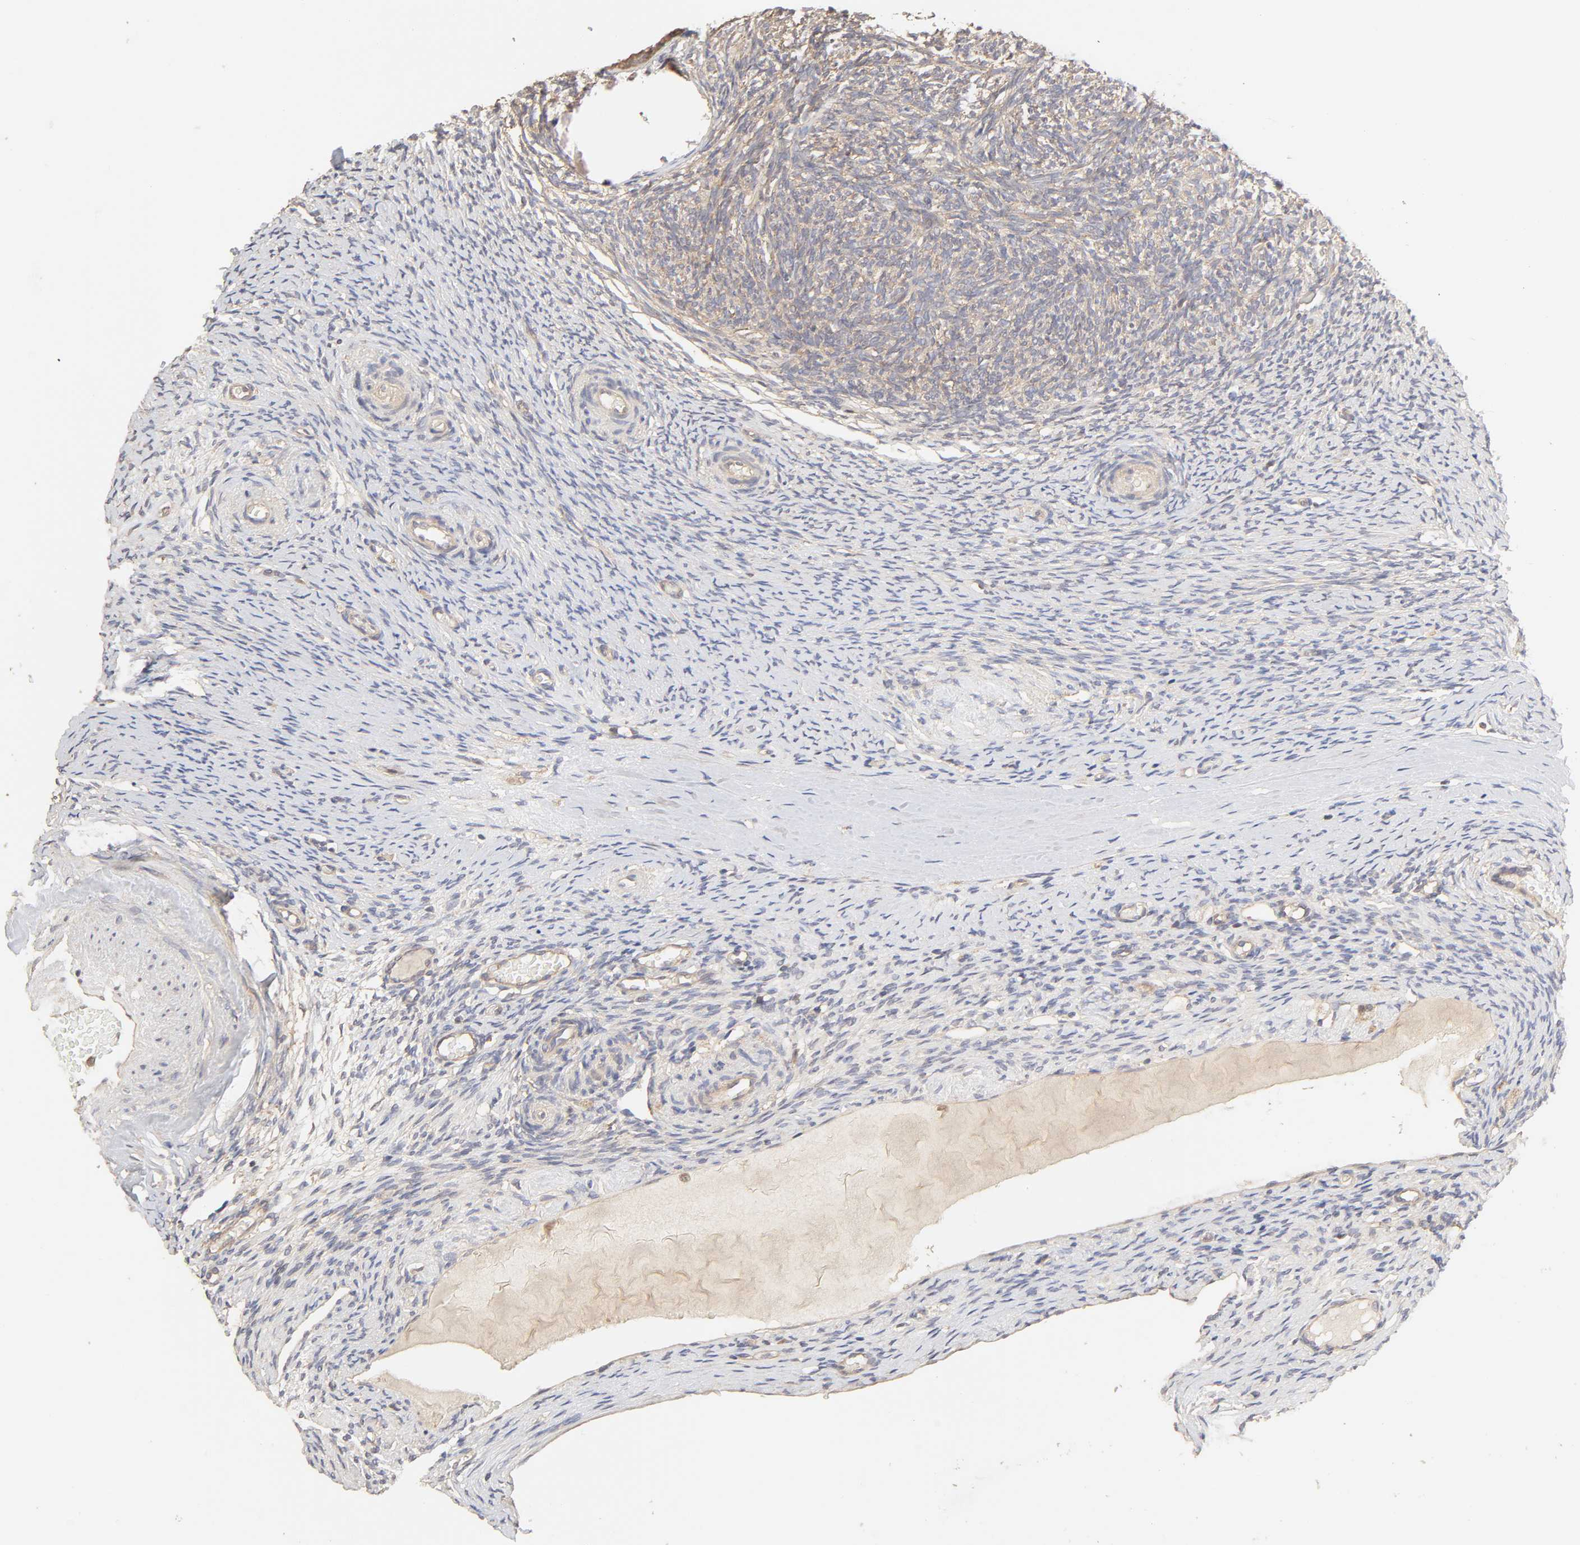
{"staining": {"intensity": "weak", "quantity": ">75%", "location": "cytoplasmic/membranous"}, "tissue": "ovary", "cell_type": "Follicle cells", "image_type": "normal", "snomed": [{"axis": "morphology", "description": "Normal tissue, NOS"}, {"axis": "topography", "description": "Ovary"}], "caption": "Immunohistochemistry staining of benign ovary, which exhibits low levels of weak cytoplasmic/membranous staining in about >75% of follicle cells indicating weak cytoplasmic/membranous protein expression. The staining was performed using DAB (brown) for protein detection and nuclei were counterstained in hematoxylin (blue).", "gene": "AP1G2", "patient": {"sex": "female", "age": 60}}